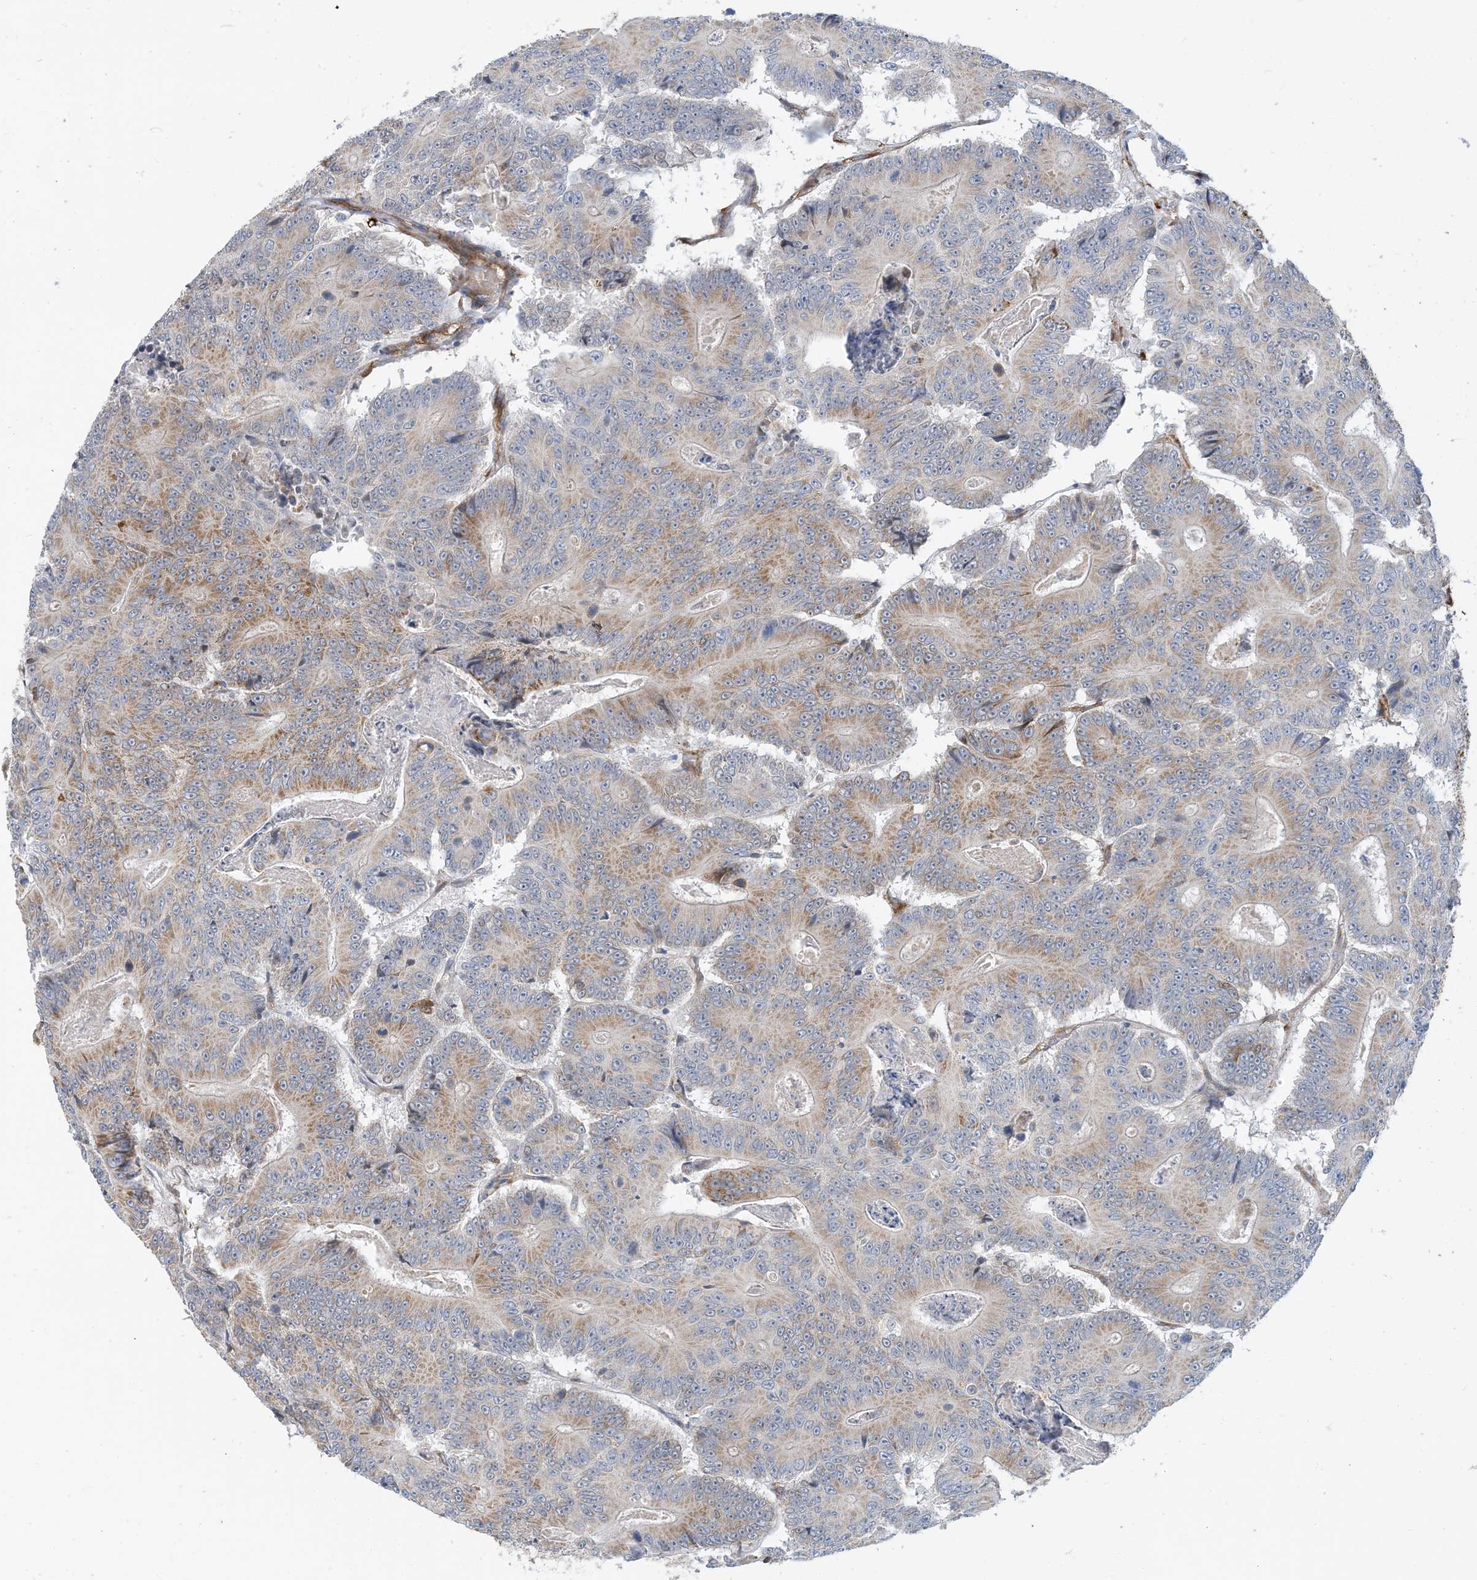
{"staining": {"intensity": "moderate", "quantity": "25%-75%", "location": "cytoplasmic/membranous"}, "tissue": "colorectal cancer", "cell_type": "Tumor cells", "image_type": "cancer", "snomed": [{"axis": "morphology", "description": "Adenocarcinoma, NOS"}, {"axis": "topography", "description": "Colon"}], "caption": "Tumor cells display moderate cytoplasmic/membranous positivity in about 25%-75% of cells in colorectal adenocarcinoma.", "gene": "EIF2A", "patient": {"sex": "male", "age": 83}}